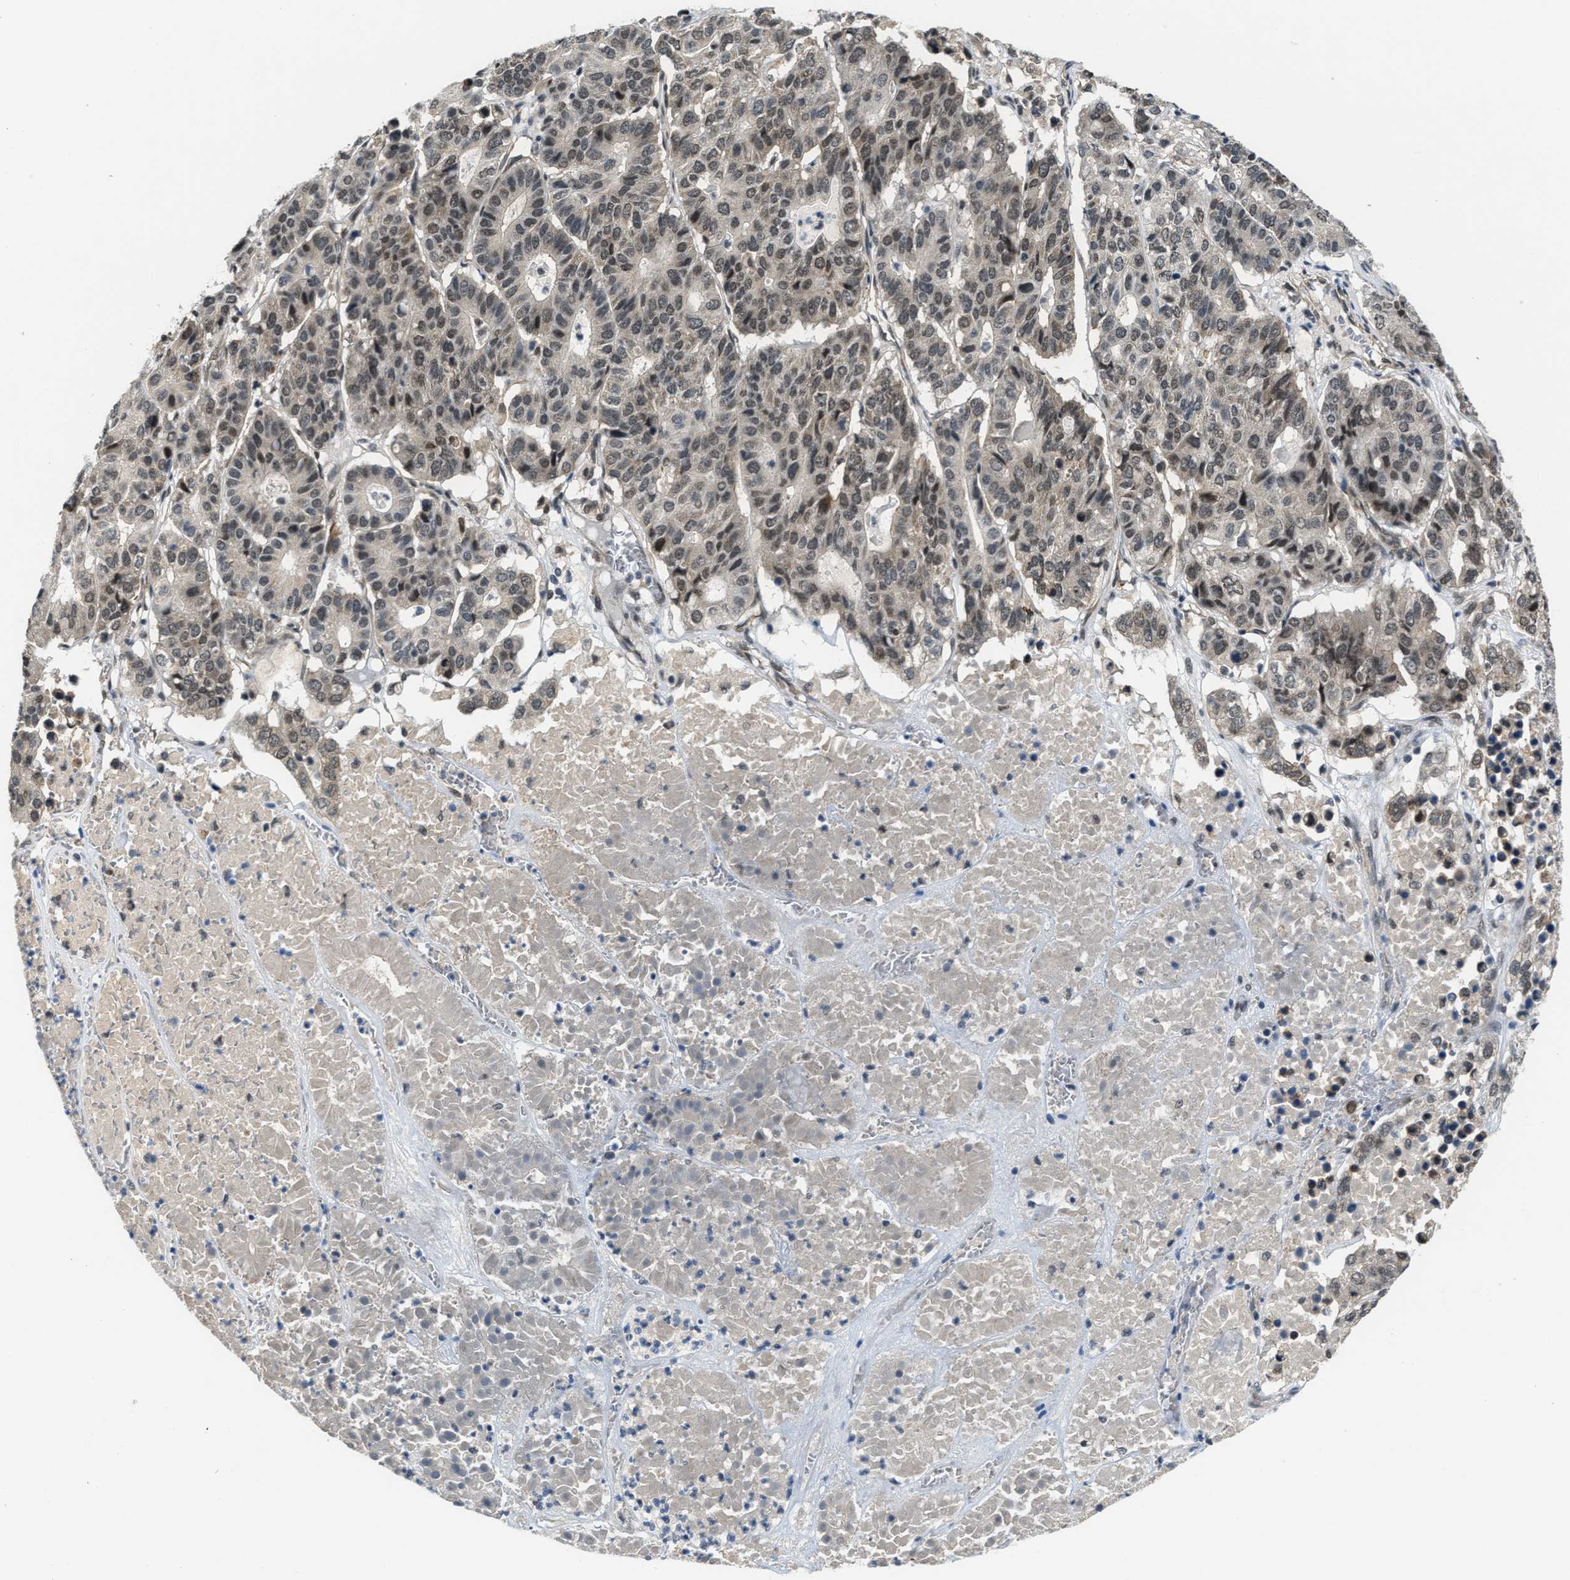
{"staining": {"intensity": "weak", "quantity": ">75%", "location": "cytoplasmic/membranous,nuclear"}, "tissue": "pancreatic cancer", "cell_type": "Tumor cells", "image_type": "cancer", "snomed": [{"axis": "morphology", "description": "Adenocarcinoma, NOS"}, {"axis": "topography", "description": "Pancreas"}], "caption": "Brown immunohistochemical staining in human pancreatic cancer shows weak cytoplasmic/membranous and nuclear positivity in approximately >75% of tumor cells.", "gene": "KIF24", "patient": {"sex": "male", "age": 50}}